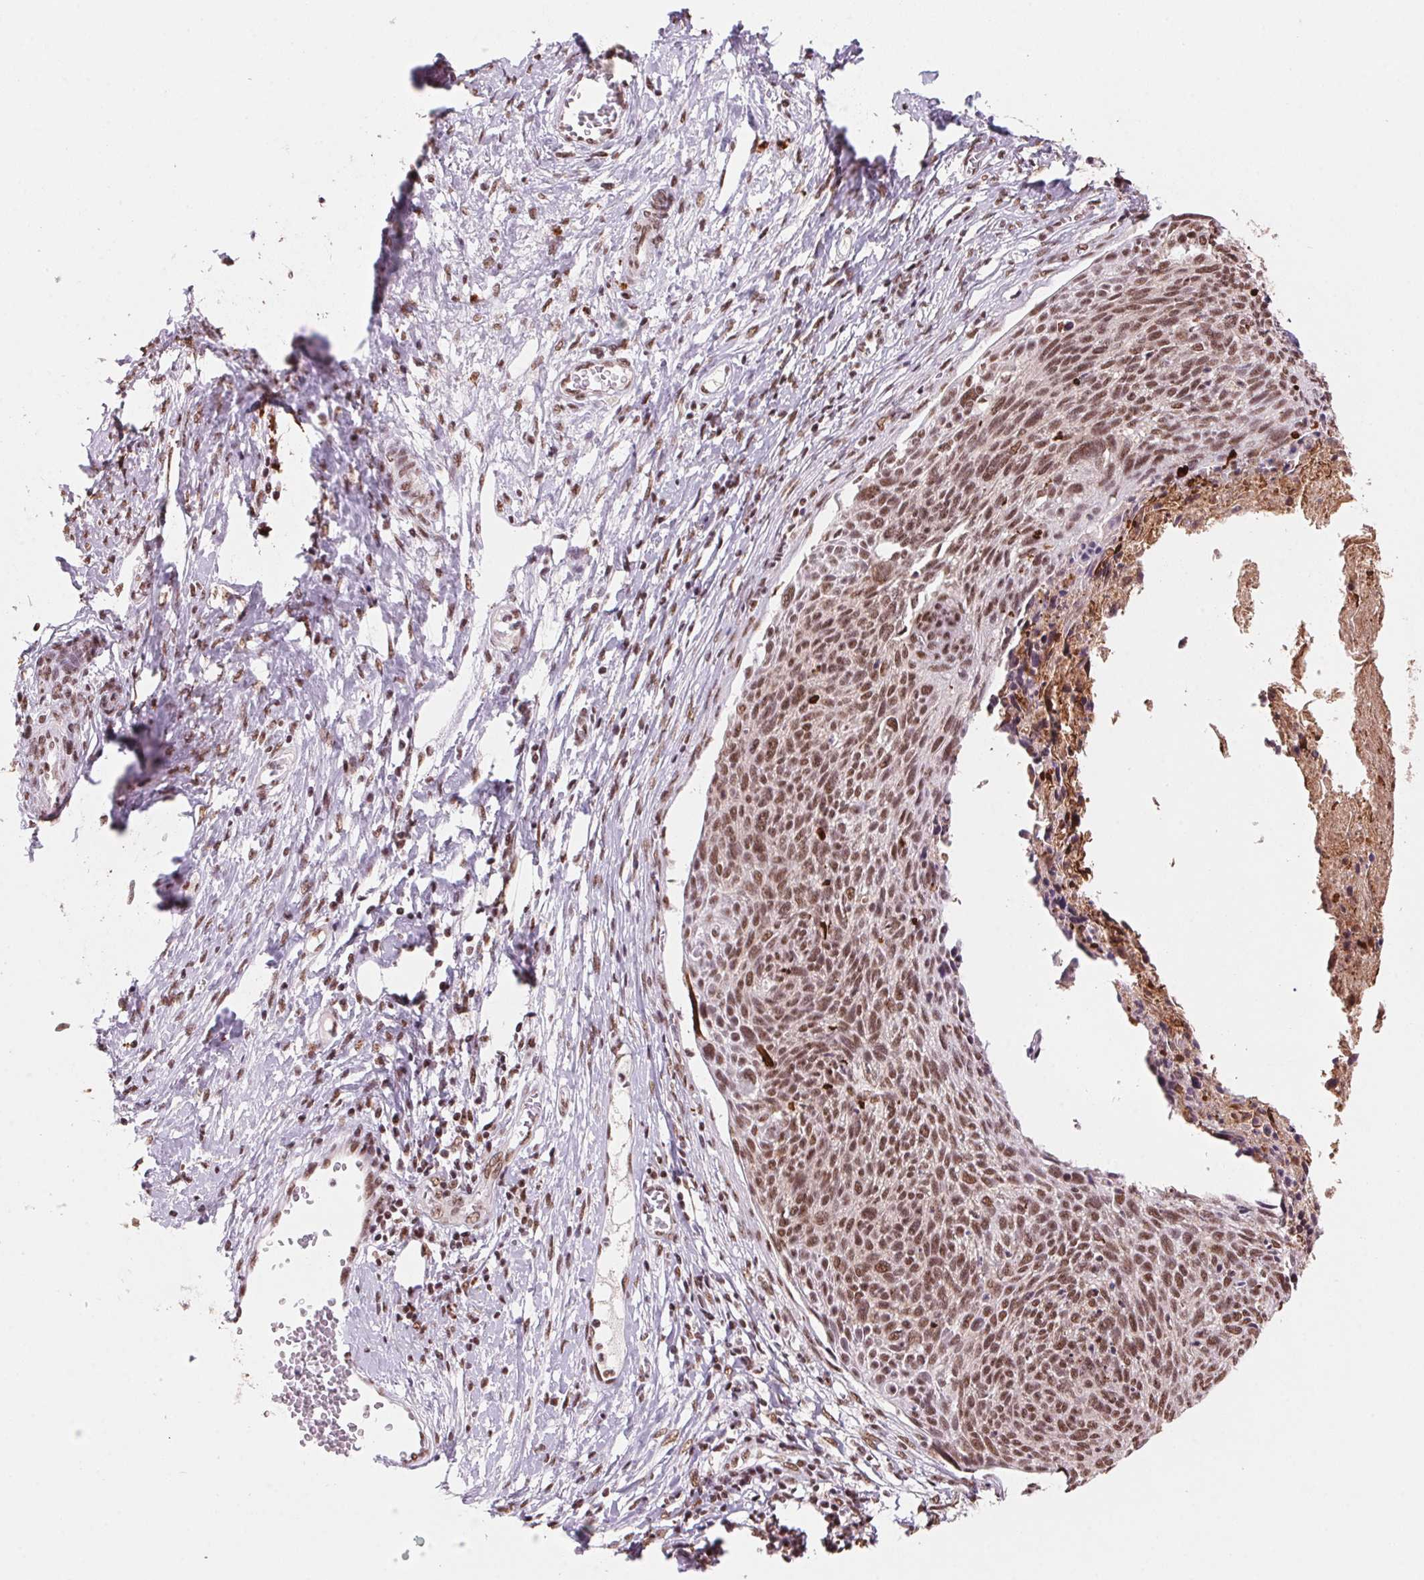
{"staining": {"intensity": "moderate", "quantity": ">75%", "location": "nuclear"}, "tissue": "cervical cancer", "cell_type": "Tumor cells", "image_type": "cancer", "snomed": [{"axis": "morphology", "description": "Squamous cell carcinoma, NOS"}, {"axis": "topography", "description": "Cervix"}], "caption": "A brown stain highlights moderate nuclear expression of a protein in cervical cancer (squamous cell carcinoma) tumor cells. (DAB (3,3'-diaminobenzidine) = brown stain, brightfield microscopy at high magnification).", "gene": "SNRPG", "patient": {"sex": "female", "age": 49}}